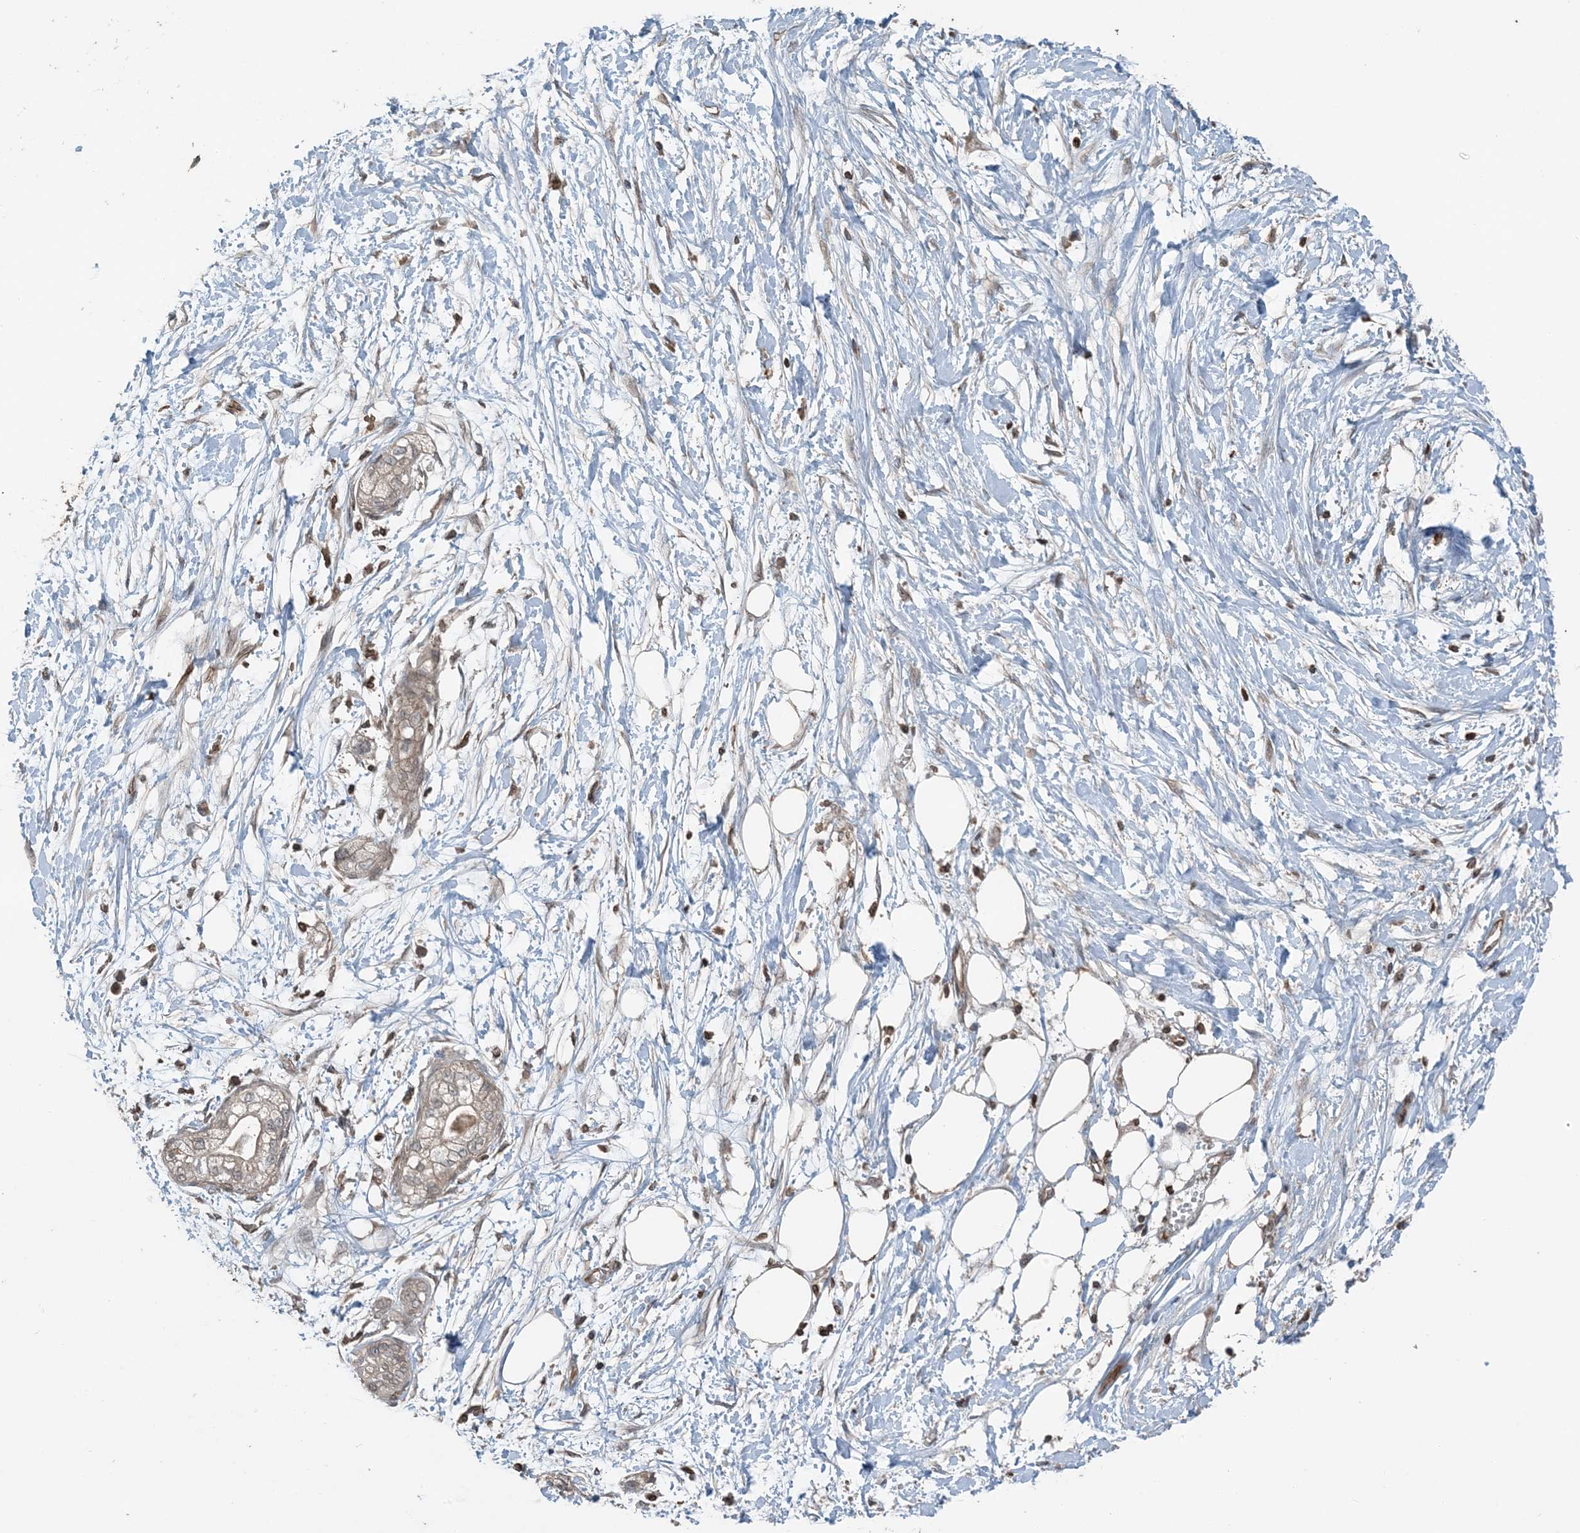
{"staining": {"intensity": "weak", "quantity": "25%-75%", "location": "cytoplasmic/membranous,nuclear"}, "tissue": "pancreatic cancer", "cell_type": "Tumor cells", "image_type": "cancer", "snomed": [{"axis": "morphology", "description": "Adenocarcinoma, NOS"}, {"axis": "topography", "description": "Pancreas"}], "caption": "Tumor cells reveal low levels of weak cytoplasmic/membranous and nuclear expression in approximately 25%-75% of cells in adenocarcinoma (pancreatic).", "gene": "ZFAND2B", "patient": {"sex": "male", "age": 68}}